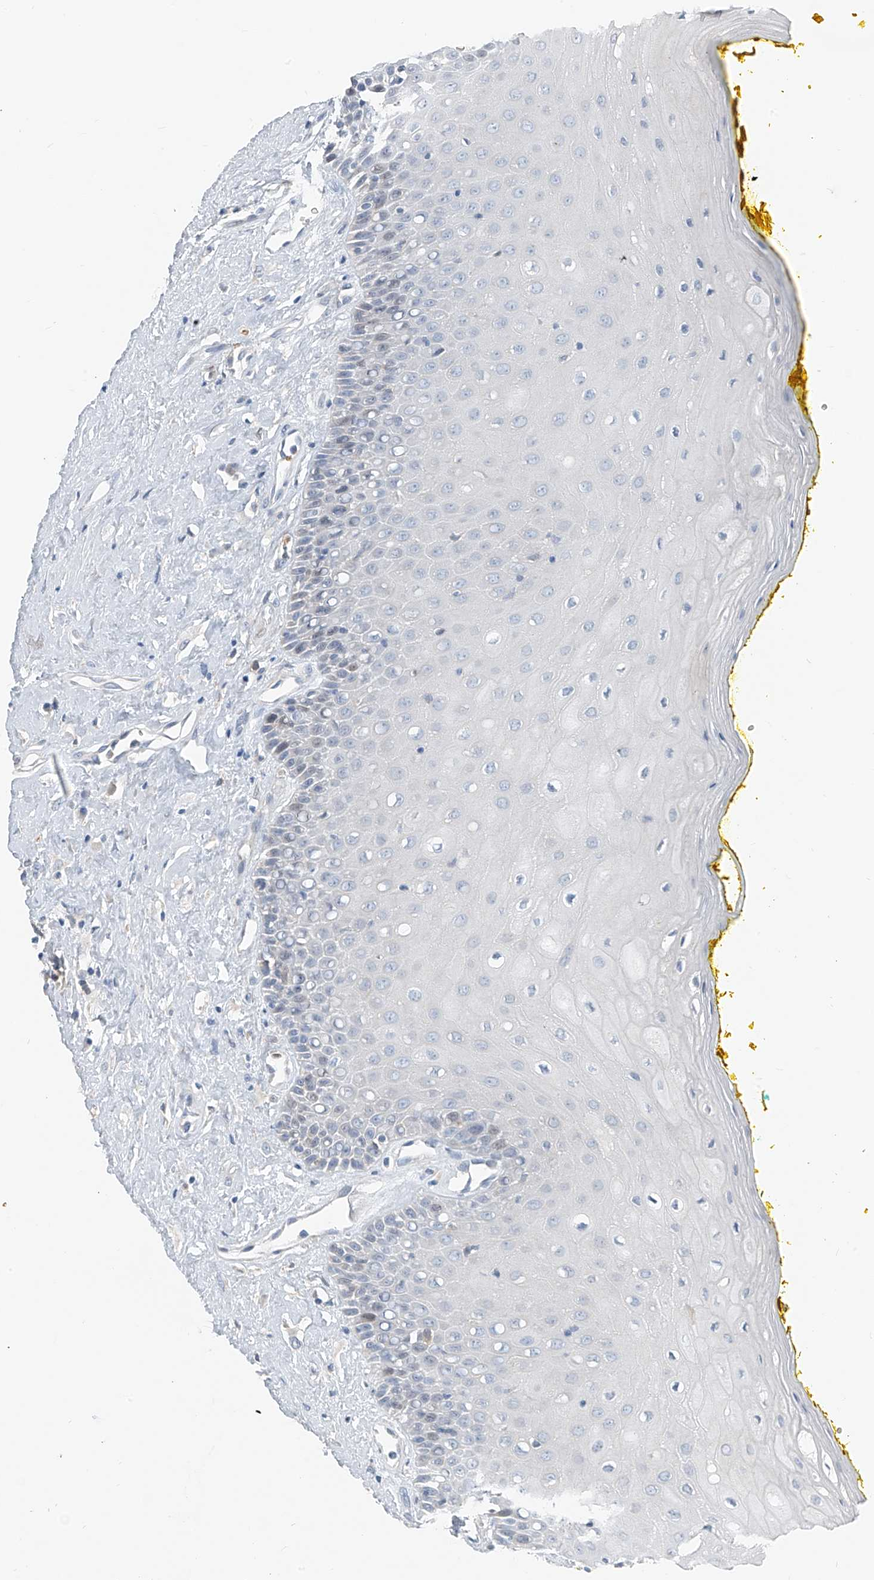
{"staining": {"intensity": "negative", "quantity": "none", "location": "none"}, "tissue": "oral mucosa", "cell_type": "Squamous epithelial cells", "image_type": "normal", "snomed": [{"axis": "morphology", "description": "Normal tissue, NOS"}, {"axis": "morphology", "description": "Squamous cell carcinoma, NOS"}, {"axis": "topography", "description": "Oral tissue"}, {"axis": "topography", "description": "Head-Neck"}], "caption": "Immunohistochemical staining of unremarkable oral mucosa demonstrates no significant expression in squamous epithelial cells.", "gene": "FGD2", "patient": {"sex": "female", "age": 70}}